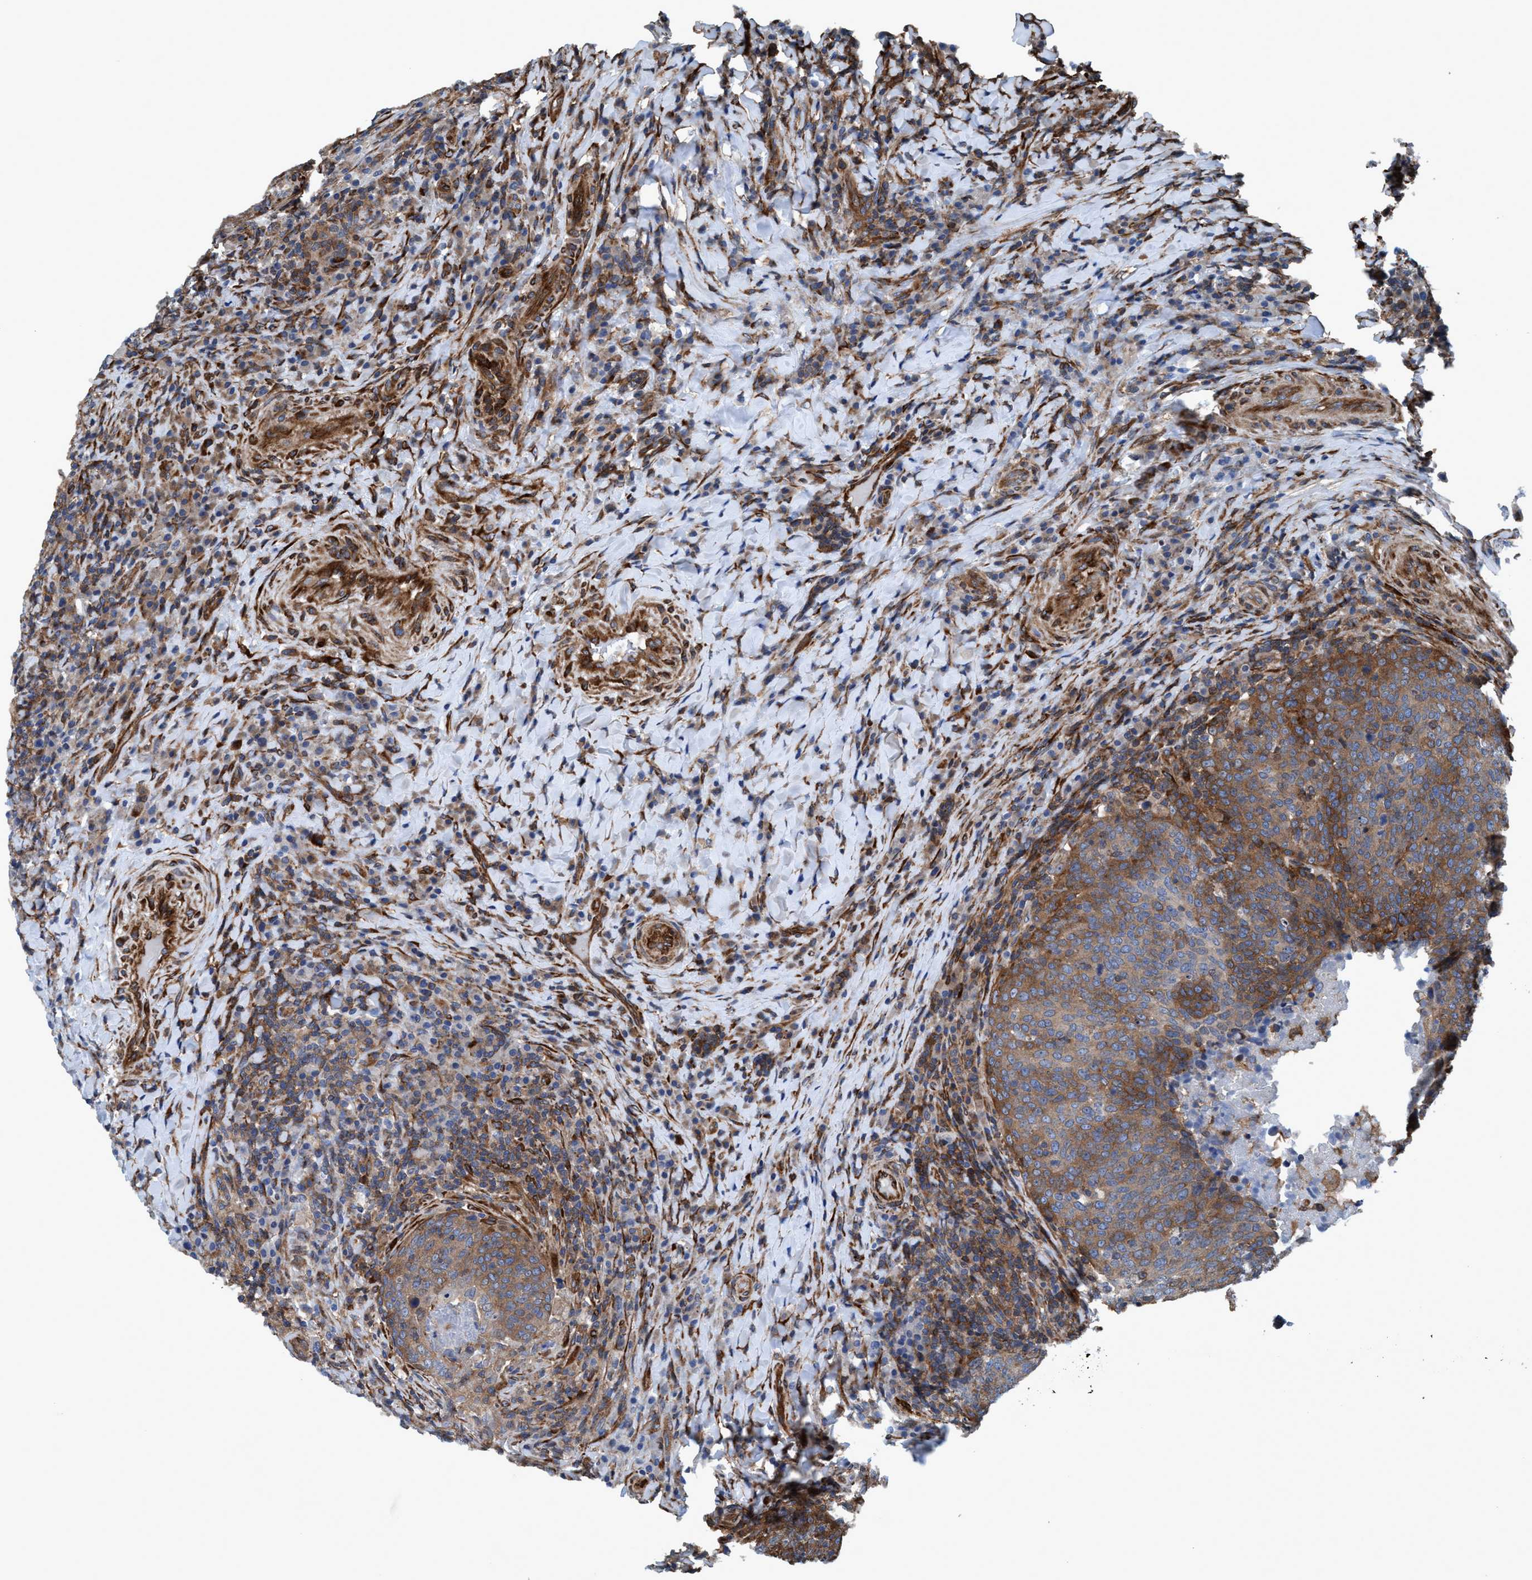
{"staining": {"intensity": "moderate", "quantity": ">75%", "location": "cytoplasmic/membranous"}, "tissue": "head and neck cancer", "cell_type": "Tumor cells", "image_type": "cancer", "snomed": [{"axis": "morphology", "description": "Squamous cell carcinoma, NOS"}, {"axis": "morphology", "description": "Squamous cell carcinoma, metastatic, NOS"}, {"axis": "topography", "description": "Lymph node"}, {"axis": "topography", "description": "Head-Neck"}], "caption": "Tumor cells show medium levels of moderate cytoplasmic/membranous positivity in about >75% of cells in human head and neck cancer.", "gene": "NMT1", "patient": {"sex": "male", "age": 62}}